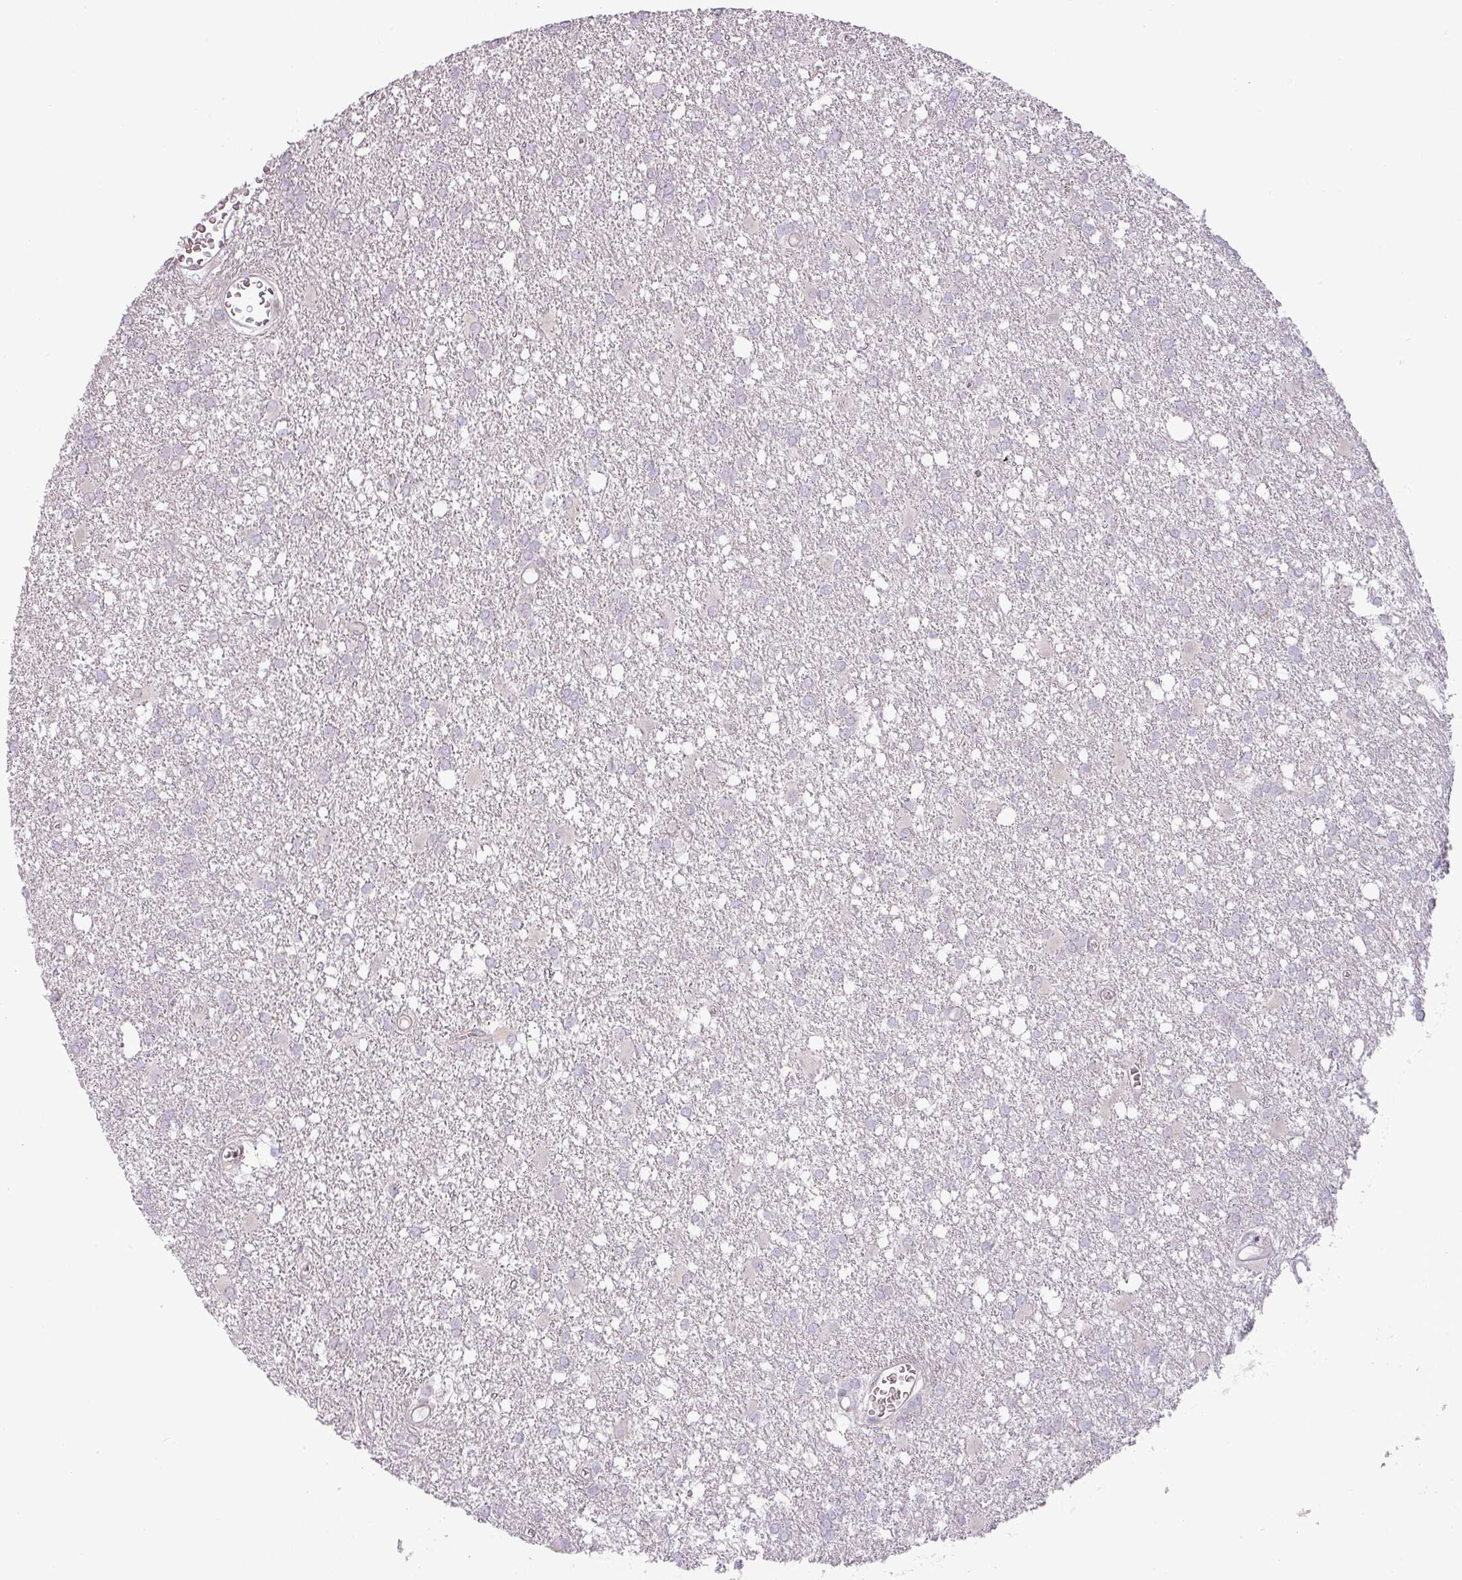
{"staining": {"intensity": "negative", "quantity": "none", "location": "none"}, "tissue": "glioma", "cell_type": "Tumor cells", "image_type": "cancer", "snomed": [{"axis": "morphology", "description": "Glioma, malignant, High grade"}, {"axis": "topography", "description": "Brain"}], "caption": "High power microscopy photomicrograph of an immunohistochemistry micrograph of malignant glioma (high-grade), revealing no significant staining in tumor cells.", "gene": "CCDC144A", "patient": {"sex": "male", "age": 48}}